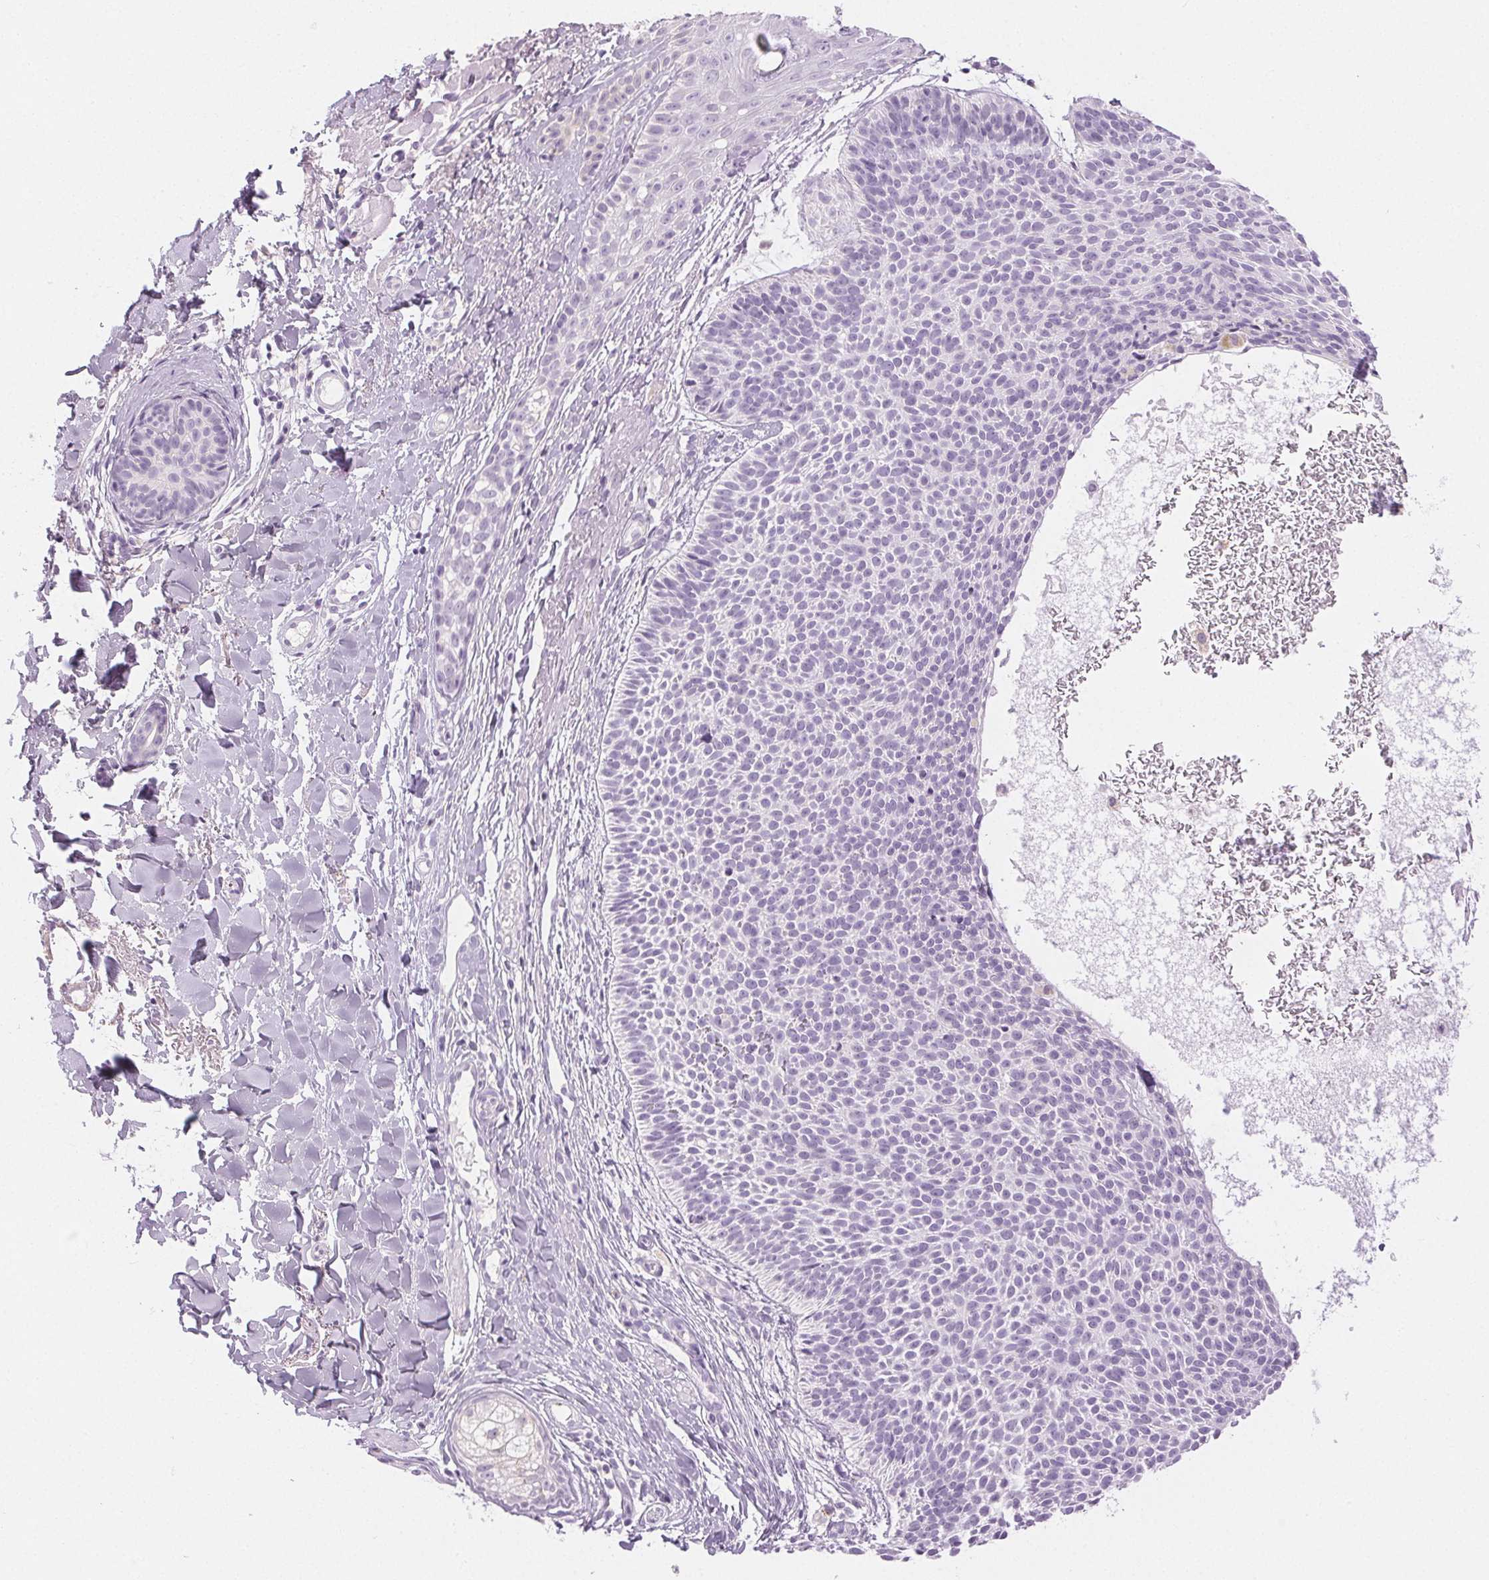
{"staining": {"intensity": "negative", "quantity": "none", "location": "none"}, "tissue": "skin cancer", "cell_type": "Tumor cells", "image_type": "cancer", "snomed": [{"axis": "morphology", "description": "Basal cell carcinoma"}, {"axis": "topography", "description": "Skin"}], "caption": "DAB immunohistochemical staining of skin cancer (basal cell carcinoma) exhibits no significant expression in tumor cells.", "gene": "SLC5A2", "patient": {"sex": "male", "age": 82}}